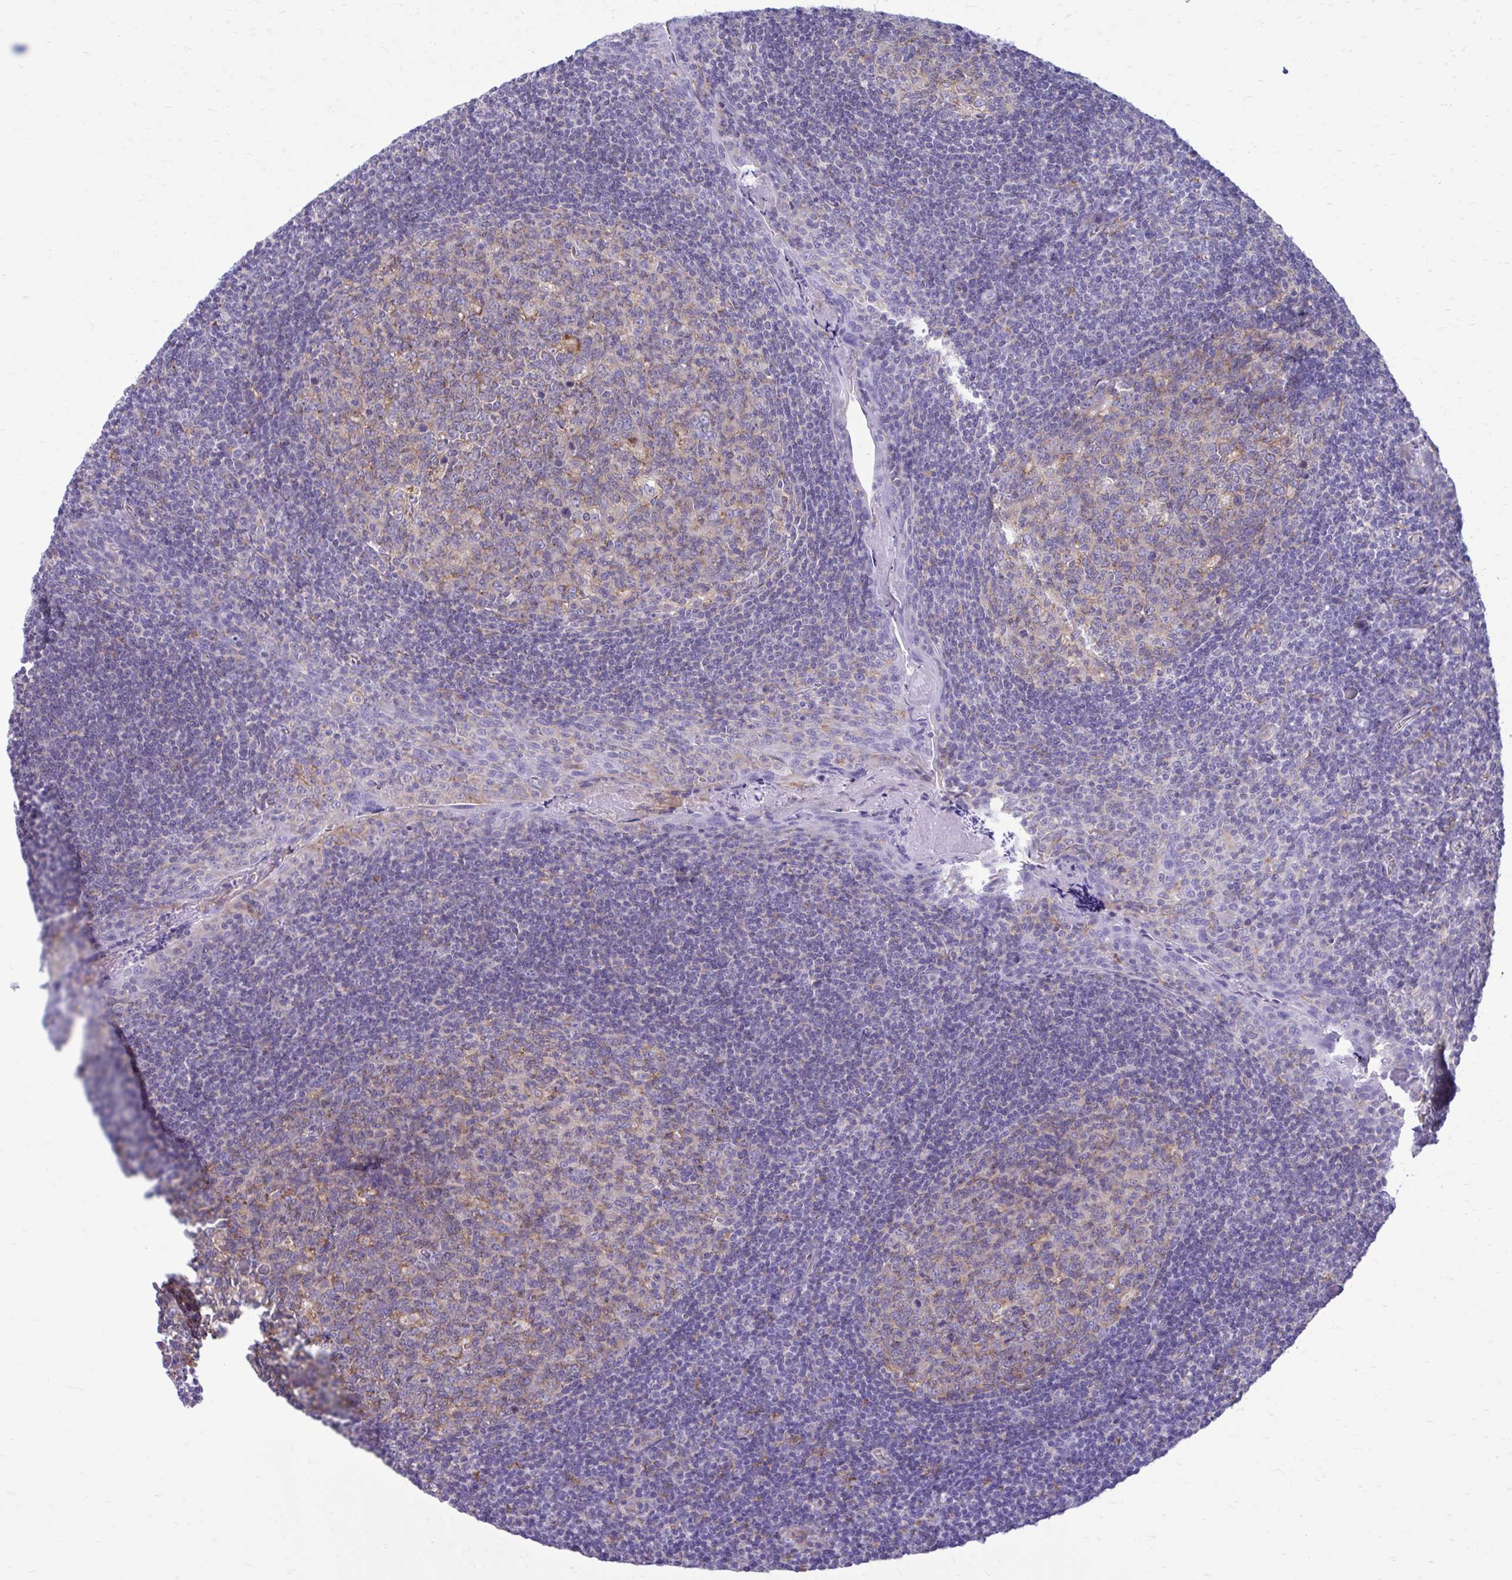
{"staining": {"intensity": "weak", "quantity": "25%-75%", "location": "cytoplasmic/membranous"}, "tissue": "tonsil", "cell_type": "Germinal center cells", "image_type": "normal", "snomed": [{"axis": "morphology", "description": "Normal tissue, NOS"}, {"axis": "morphology", "description": "Inflammation, NOS"}, {"axis": "topography", "description": "Tonsil"}], "caption": "The micrograph shows staining of normal tonsil, revealing weak cytoplasmic/membranous protein positivity (brown color) within germinal center cells.", "gene": "CLTA", "patient": {"sex": "female", "age": 31}}